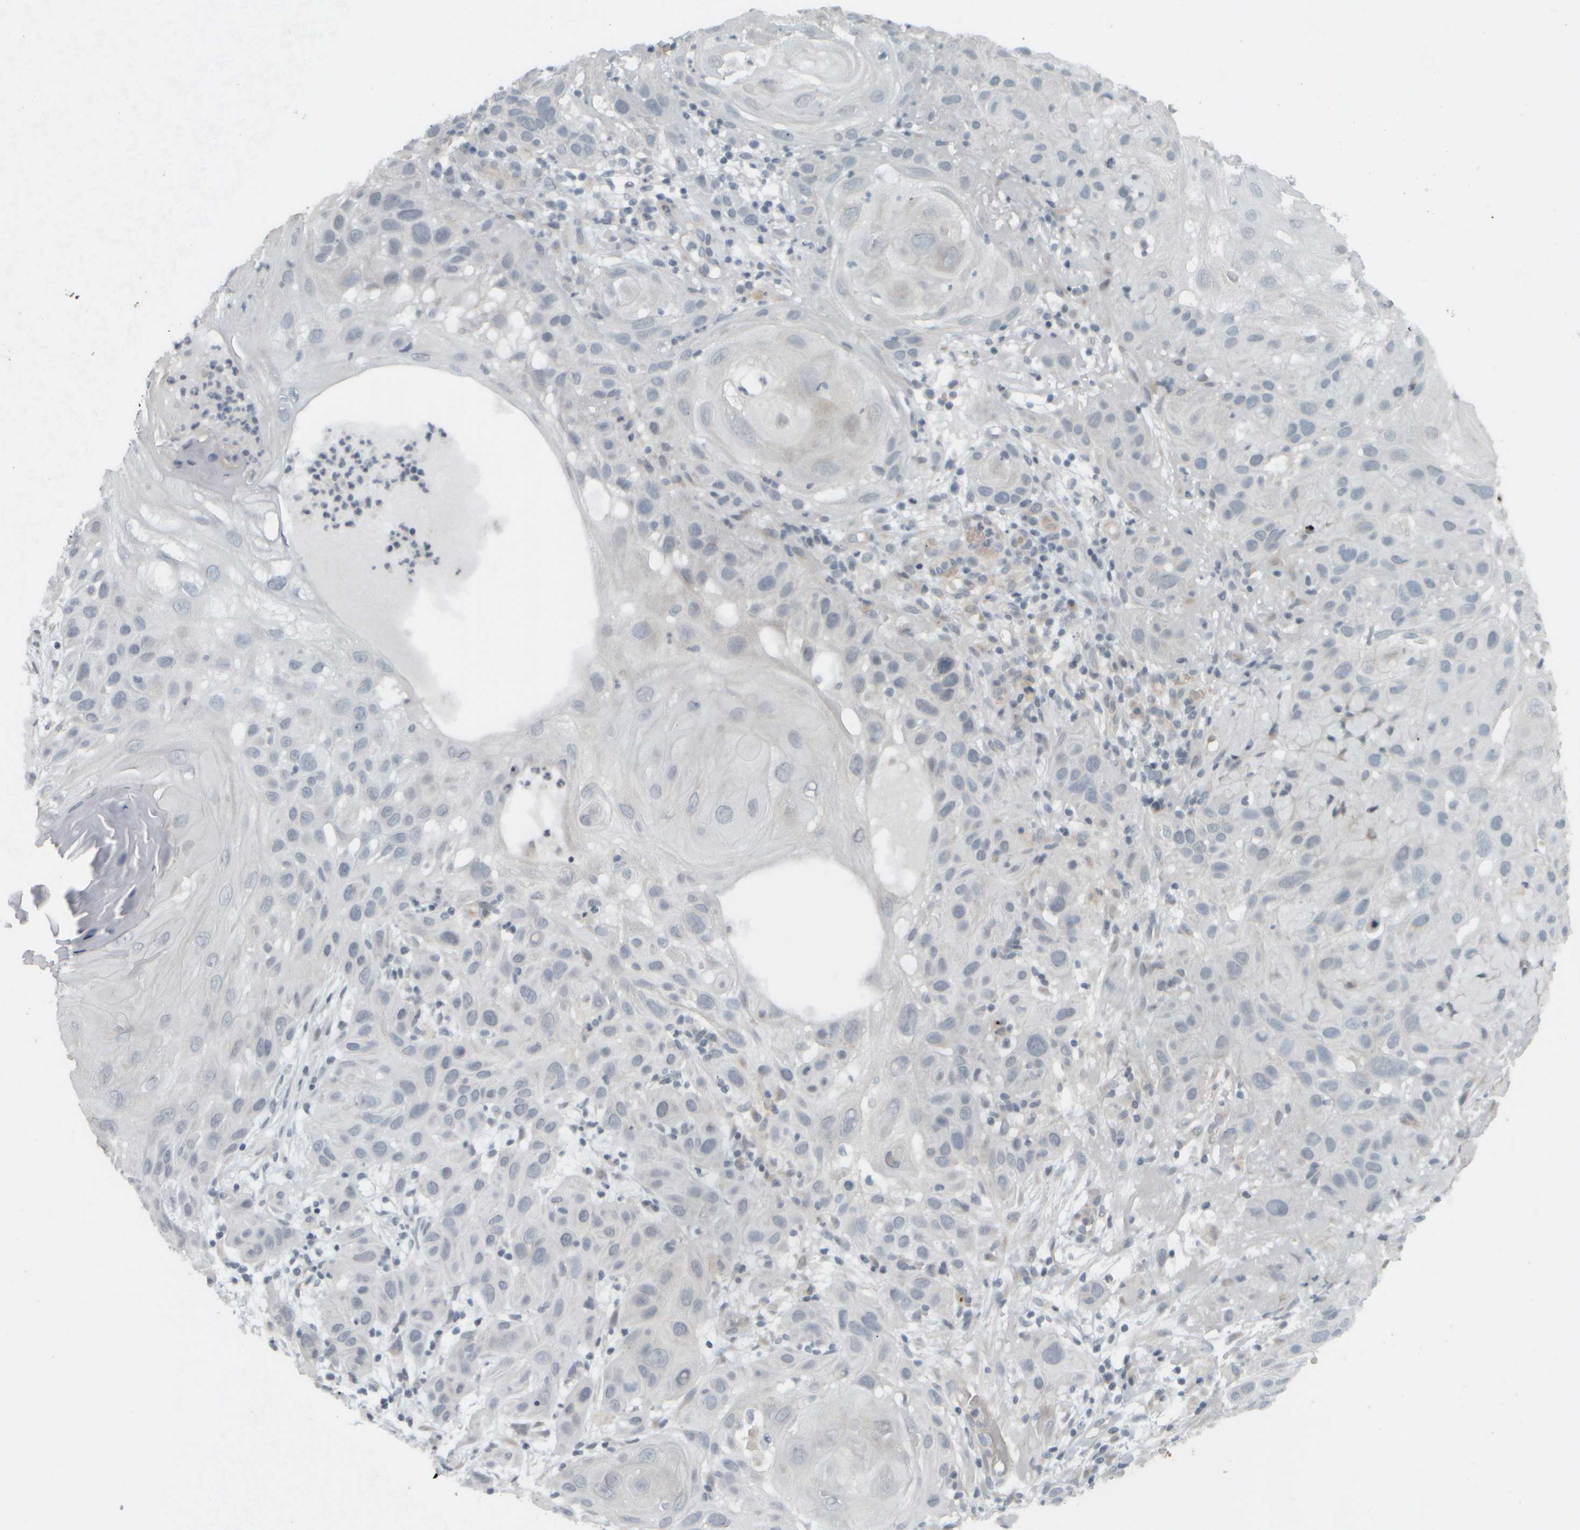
{"staining": {"intensity": "negative", "quantity": "none", "location": "none"}, "tissue": "skin cancer", "cell_type": "Tumor cells", "image_type": "cancer", "snomed": [{"axis": "morphology", "description": "Squamous cell carcinoma, NOS"}, {"axis": "topography", "description": "Skin"}], "caption": "Human skin cancer (squamous cell carcinoma) stained for a protein using IHC demonstrates no expression in tumor cells.", "gene": "NAPG", "patient": {"sex": "female", "age": 96}}